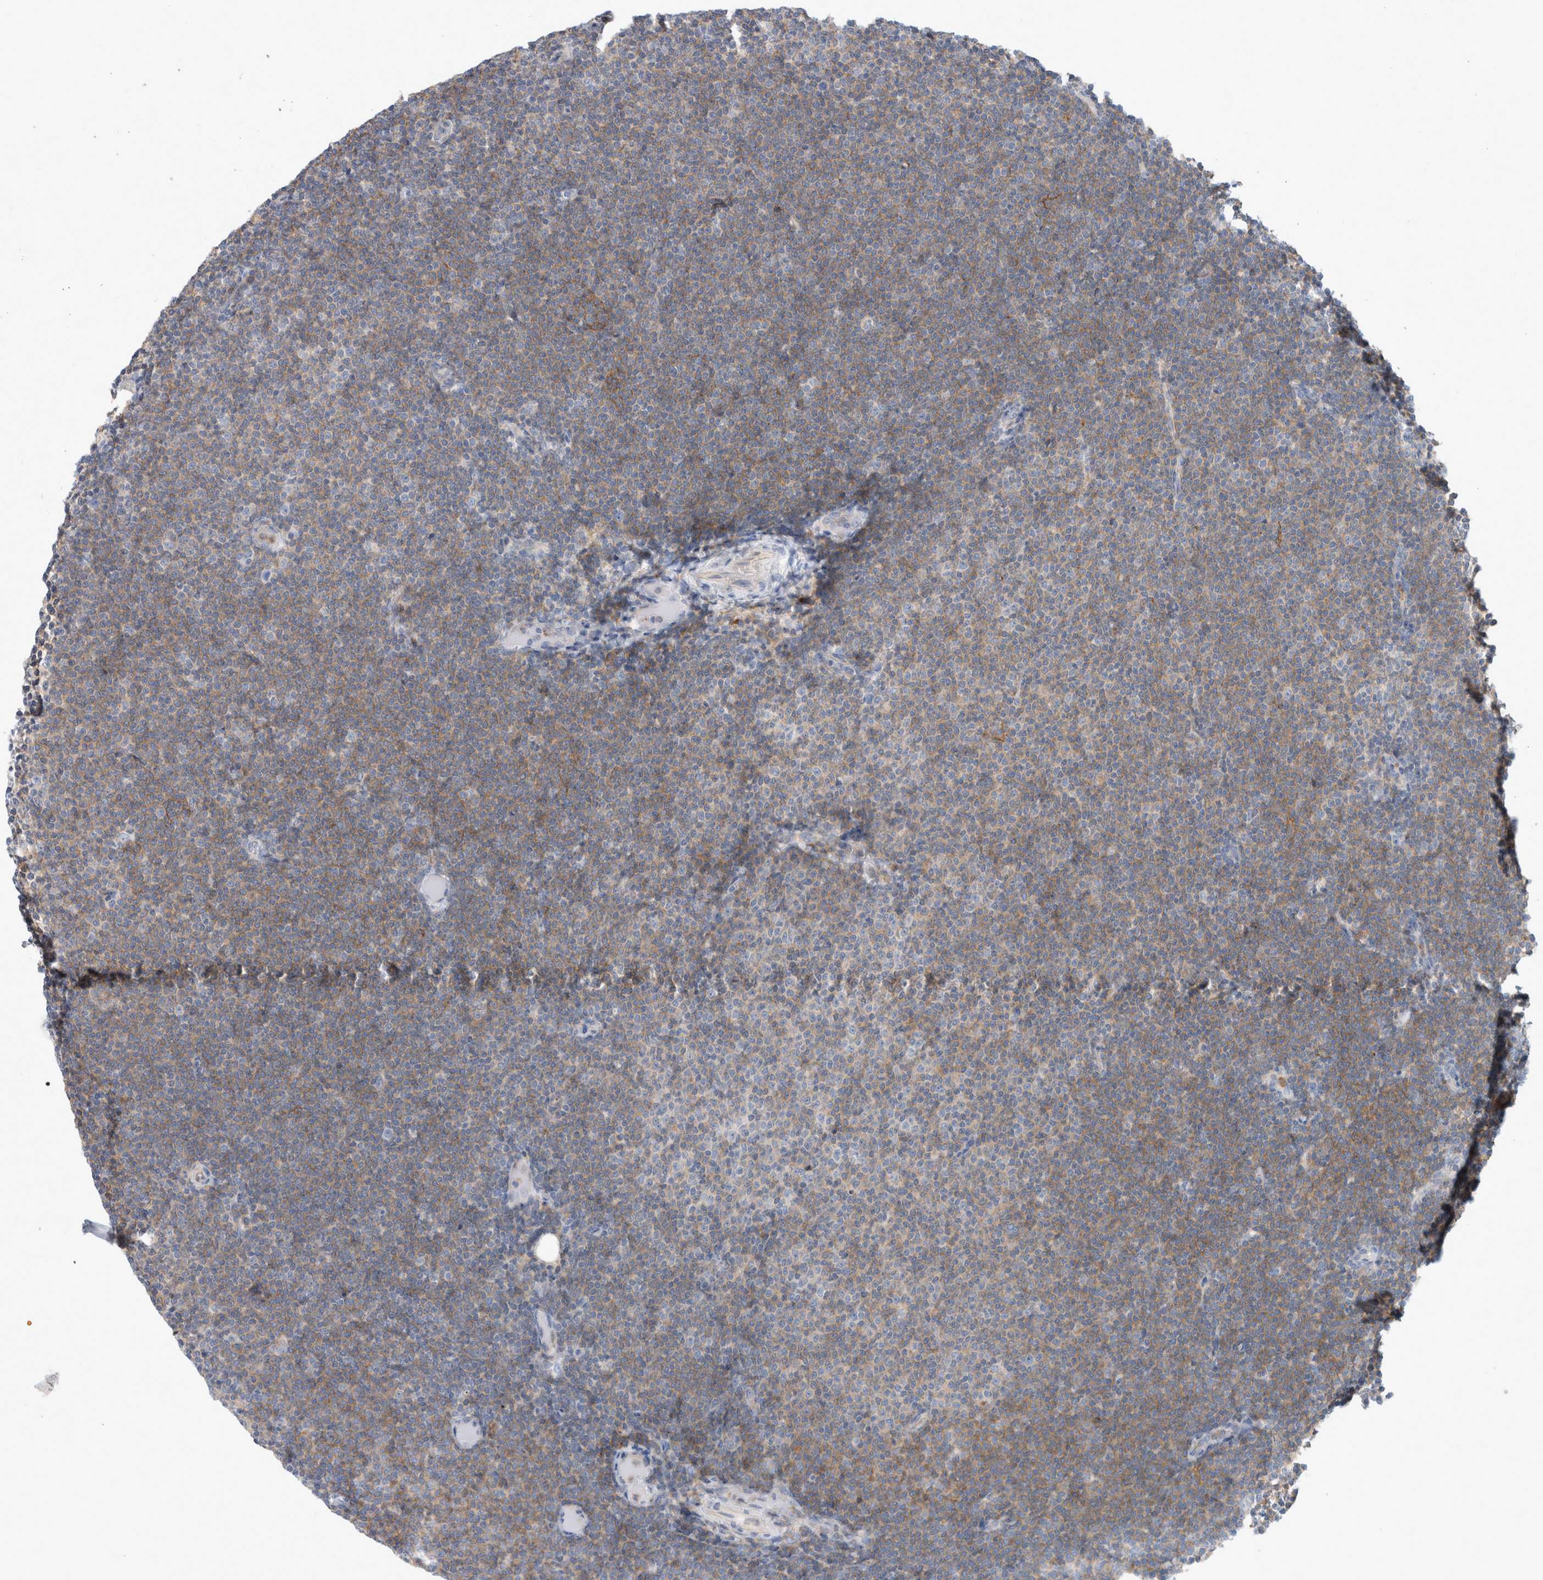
{"staining": {"intensity": "moderate", "quantity": "25%-75%", "location": "cytoplasmic/membranous"}, "tissue": "lymphoma", "cell_type": "Tumor cells", "image_type": "cancer", "snomed": [{"axis": "morphology", "description": "Malignant lymphoma, non-Hodgkin's type, Low grade"}, {"axis": "topography", "description": "Lymph node"}], "caption": "Immunohistochemical staining of human lymphoma exhibits medium levels of moderate cytoplasmic/membranous positivity in approximately 25%-75% of tumor cells.", "gene": "CD55", "patient": {"sex": "female", "age": 53}}